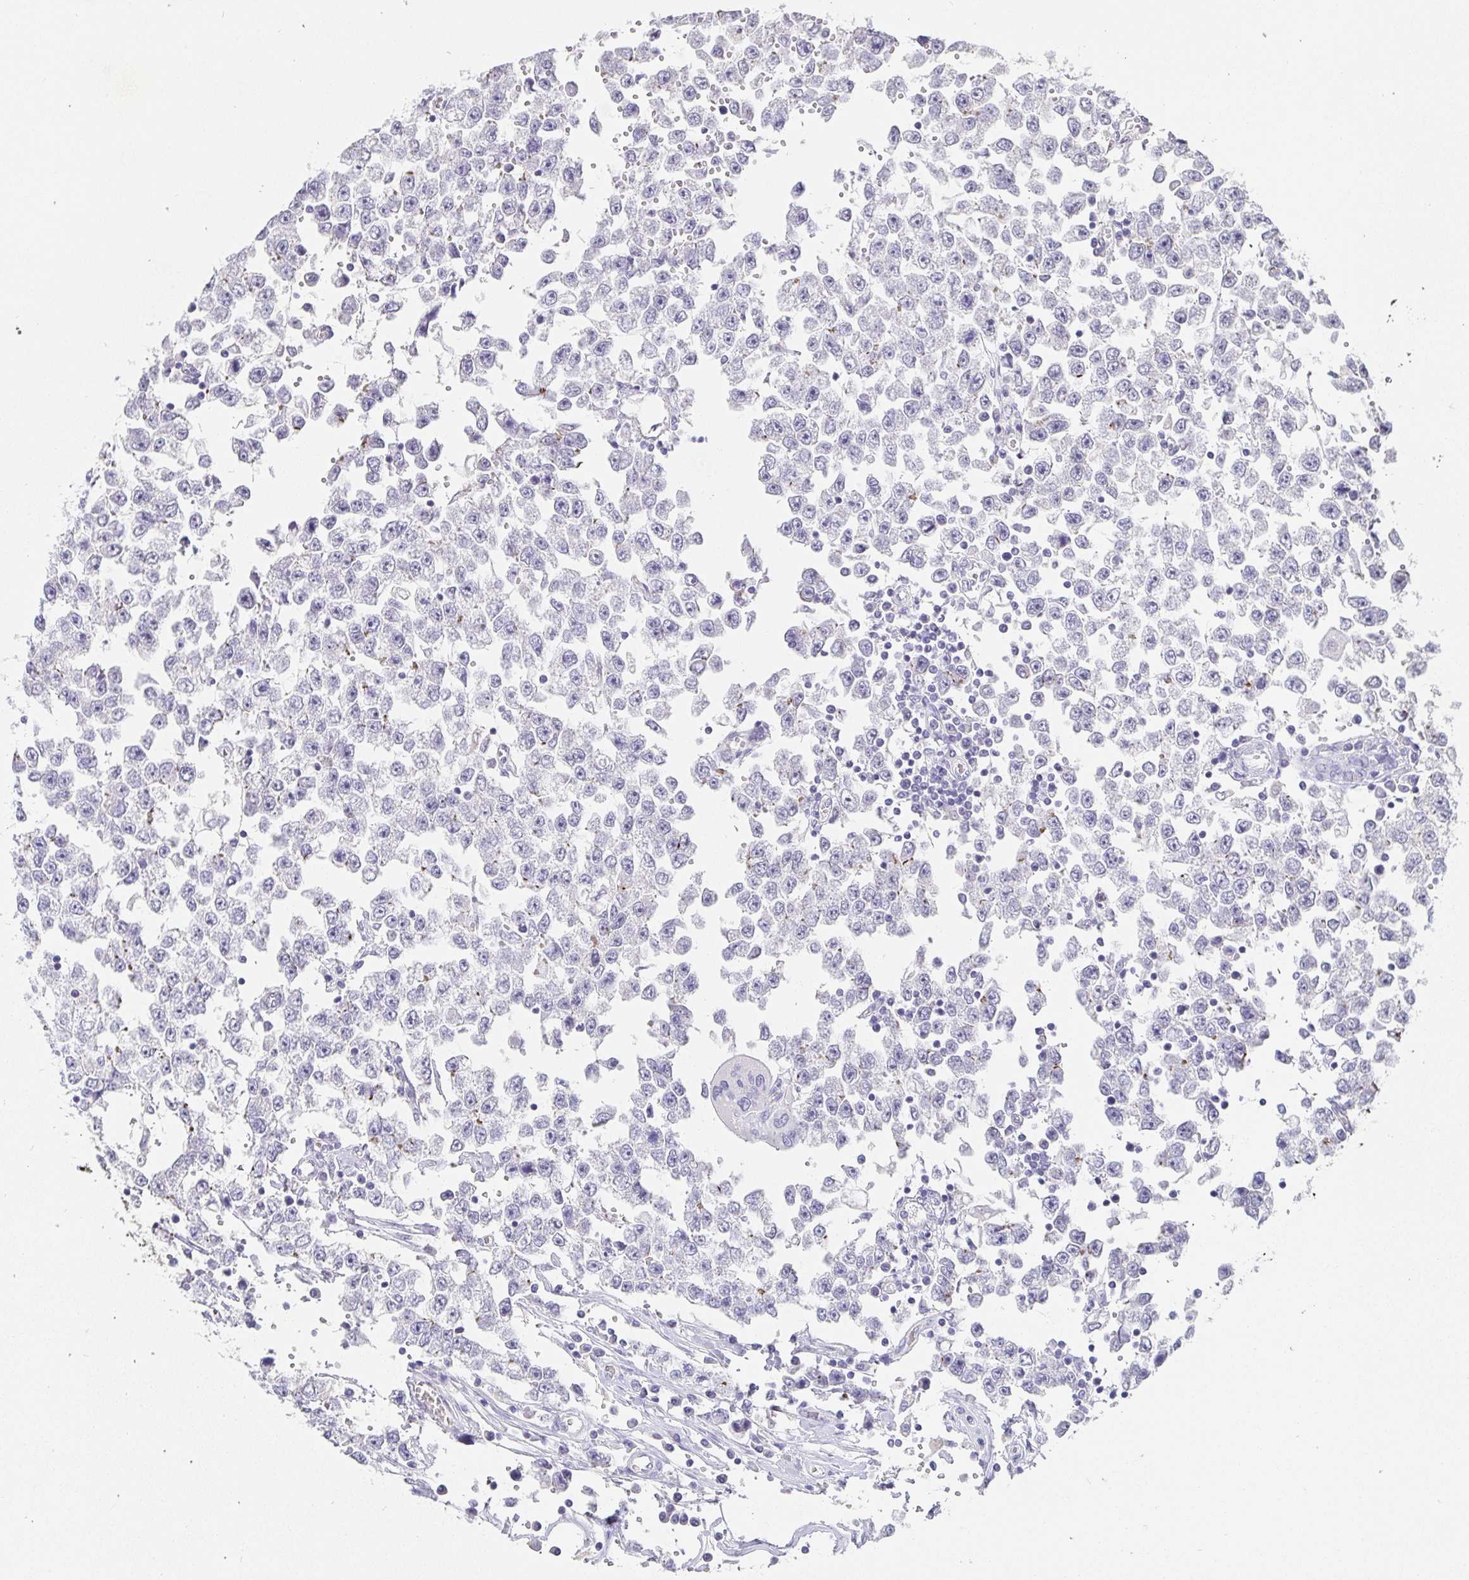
{"staining": {"intensity": "negative", "quantity": "none", "location": "none"}, "tissue": "testis cancer", "cell_type": "Tumor cells", "image_type": "cancer", "snomed": [{"axis": "morphology", "description": "Seminoma, NOS"}, {"axis": "topography", "description": "Testis"}], "caption": "Image shows no protein positivity in tumor cells of testis cancer tissue. Nuclei are stained in blue.", "gene": "PDX1", "patient": {"sex": "male", "age": 34}}